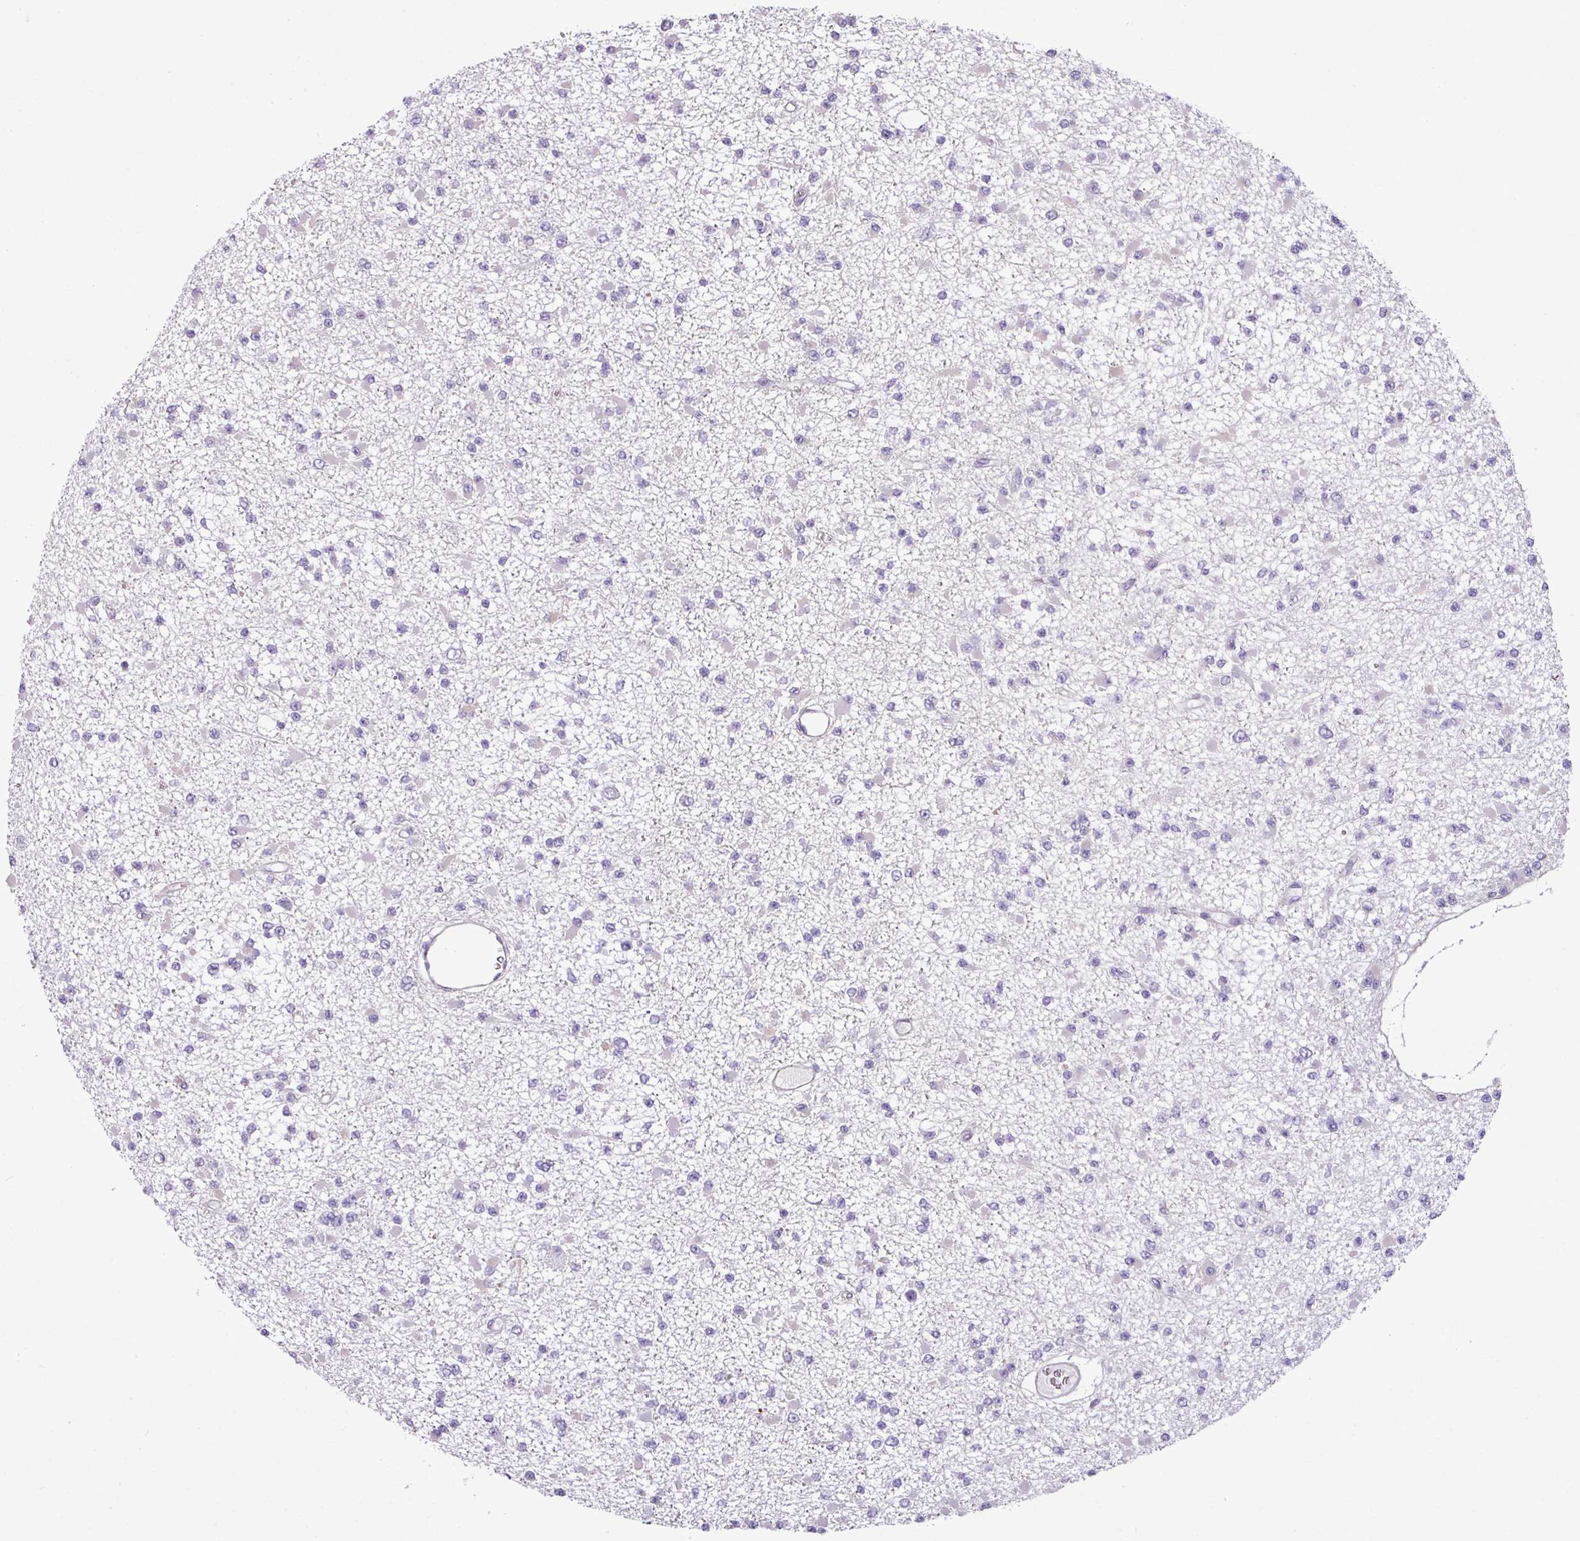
{"staining": {"intensity": "negative", "quantity": "none", "location": "none"}, "tissue": "glioma", "cell_type": "Tumor cells", "image_type": "cancer", "snomed": [{"axis": "morphology", "description": "Glioma, malignant, Low grade"}, {"axis": "topography", "description": "Brain"}], "caption": "A photomicrograph of human glioma is negative for staining in tumor cells.", "gene": "TOR1AIP2", "patient": {"sex": "female", "age": 22}}